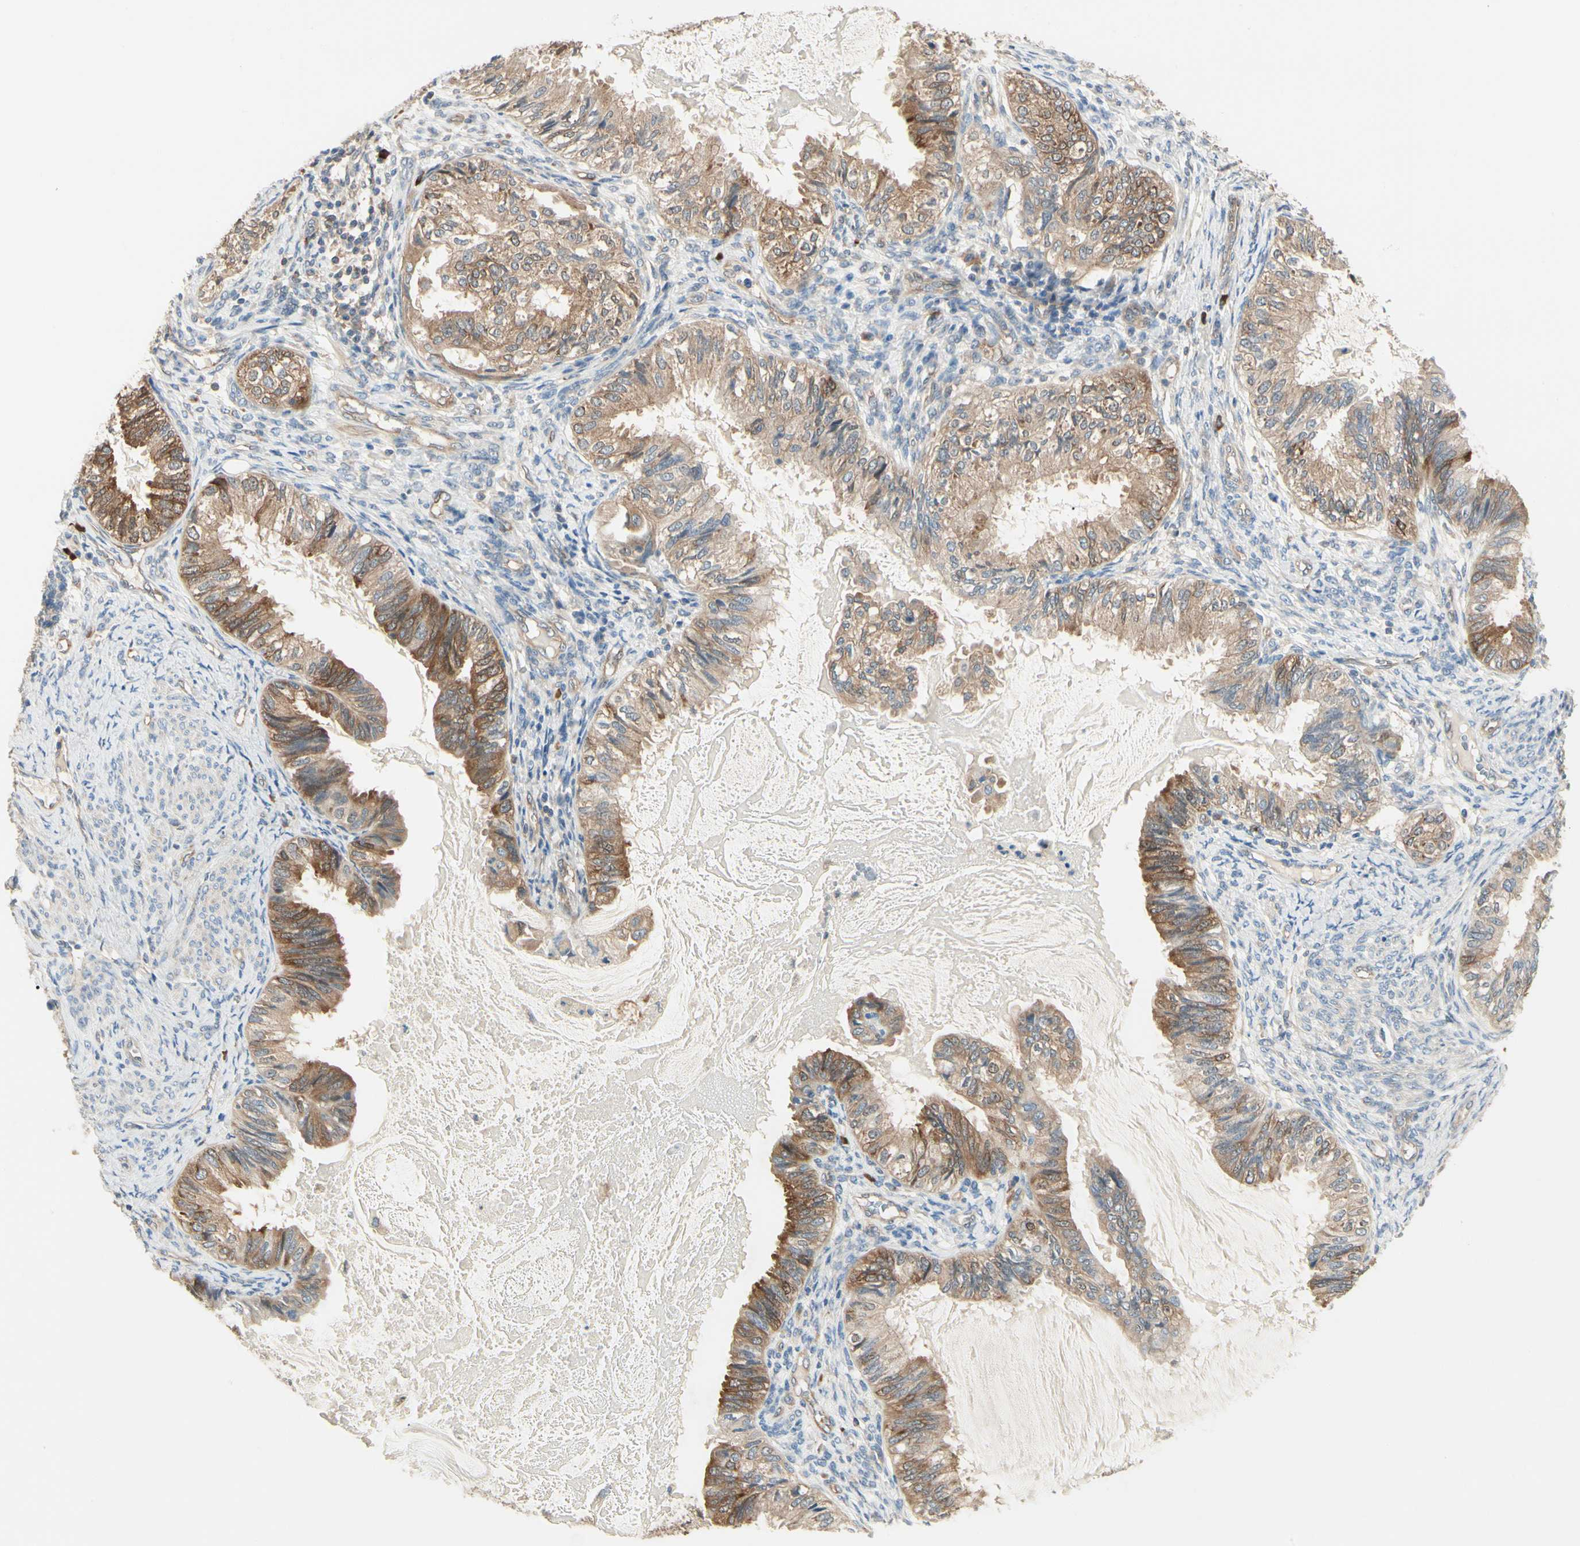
{"staining": {"intensity": "moderate", "quantity": ">75%", "location": "cytoplasmic/membranous"}, "tissue": "cervical cancer", "cell_type": "Tumor cells", "image_type": "cancer", "snomed": [{"axis": "morphology", "description": "Normal tissue, NOS"}, {"axis": "morphology", "description": "Adenocarcinoma, NOS"}, {"axis": "topography", "description": "Cervix"}, {"axis": "topography", "description": "Endometrium"}], "caption": "Moderate cytoplasmic/membranous expression is appreciated in approximately >75% of tumor cells in adenocarcinoma (cervical). The staining was performed using DAB (3,3'-diaminobenzidine), with brown indicating positive protein expression. Nuclei are stained blue with hematoxylin.", "gene": "NME1-NME2", "patient": {"sex": "female", "age": 86}}